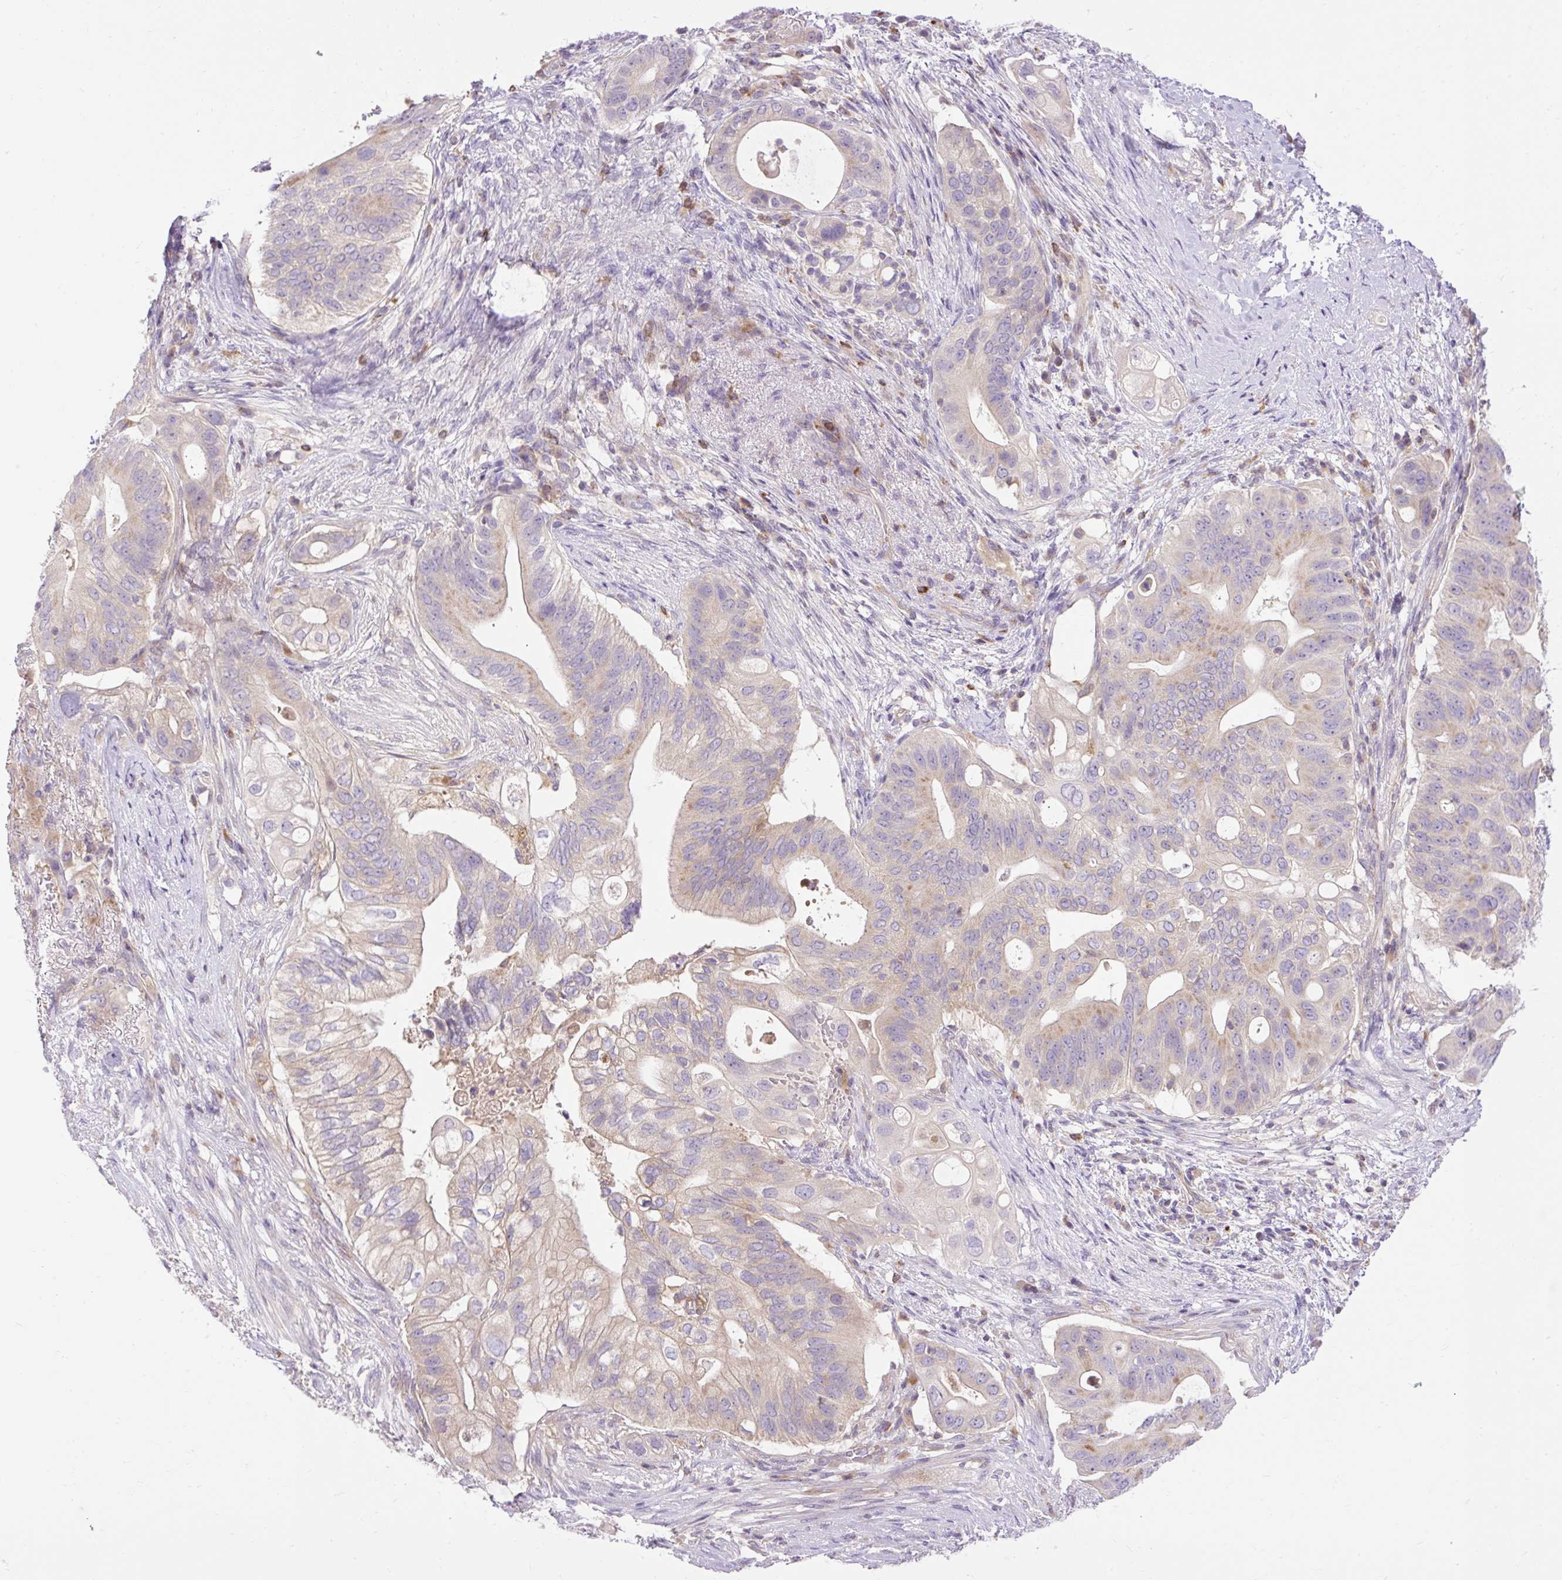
{"staining": {"intensity": "weak", "quantity": "<25%", "location": "cytoplasmic/membranous"}, "tissue": "pancreatic cancer", "cell_type": "Tumor cells", "image_type": "cancer", "snomed": [{"axis": "morphology", "description": "Adenocarcinoma, NOS"}, {"axis": "topography", "description": "Pancreas"}], "caption": "IHC image of neoplastic tissue: human adenocarcinoma (pancreatic) stained with DAB shows no significant protein positivity in tumor cells.", "gene": "HEXB", "patient": {"sex": "female", "age": 72}}